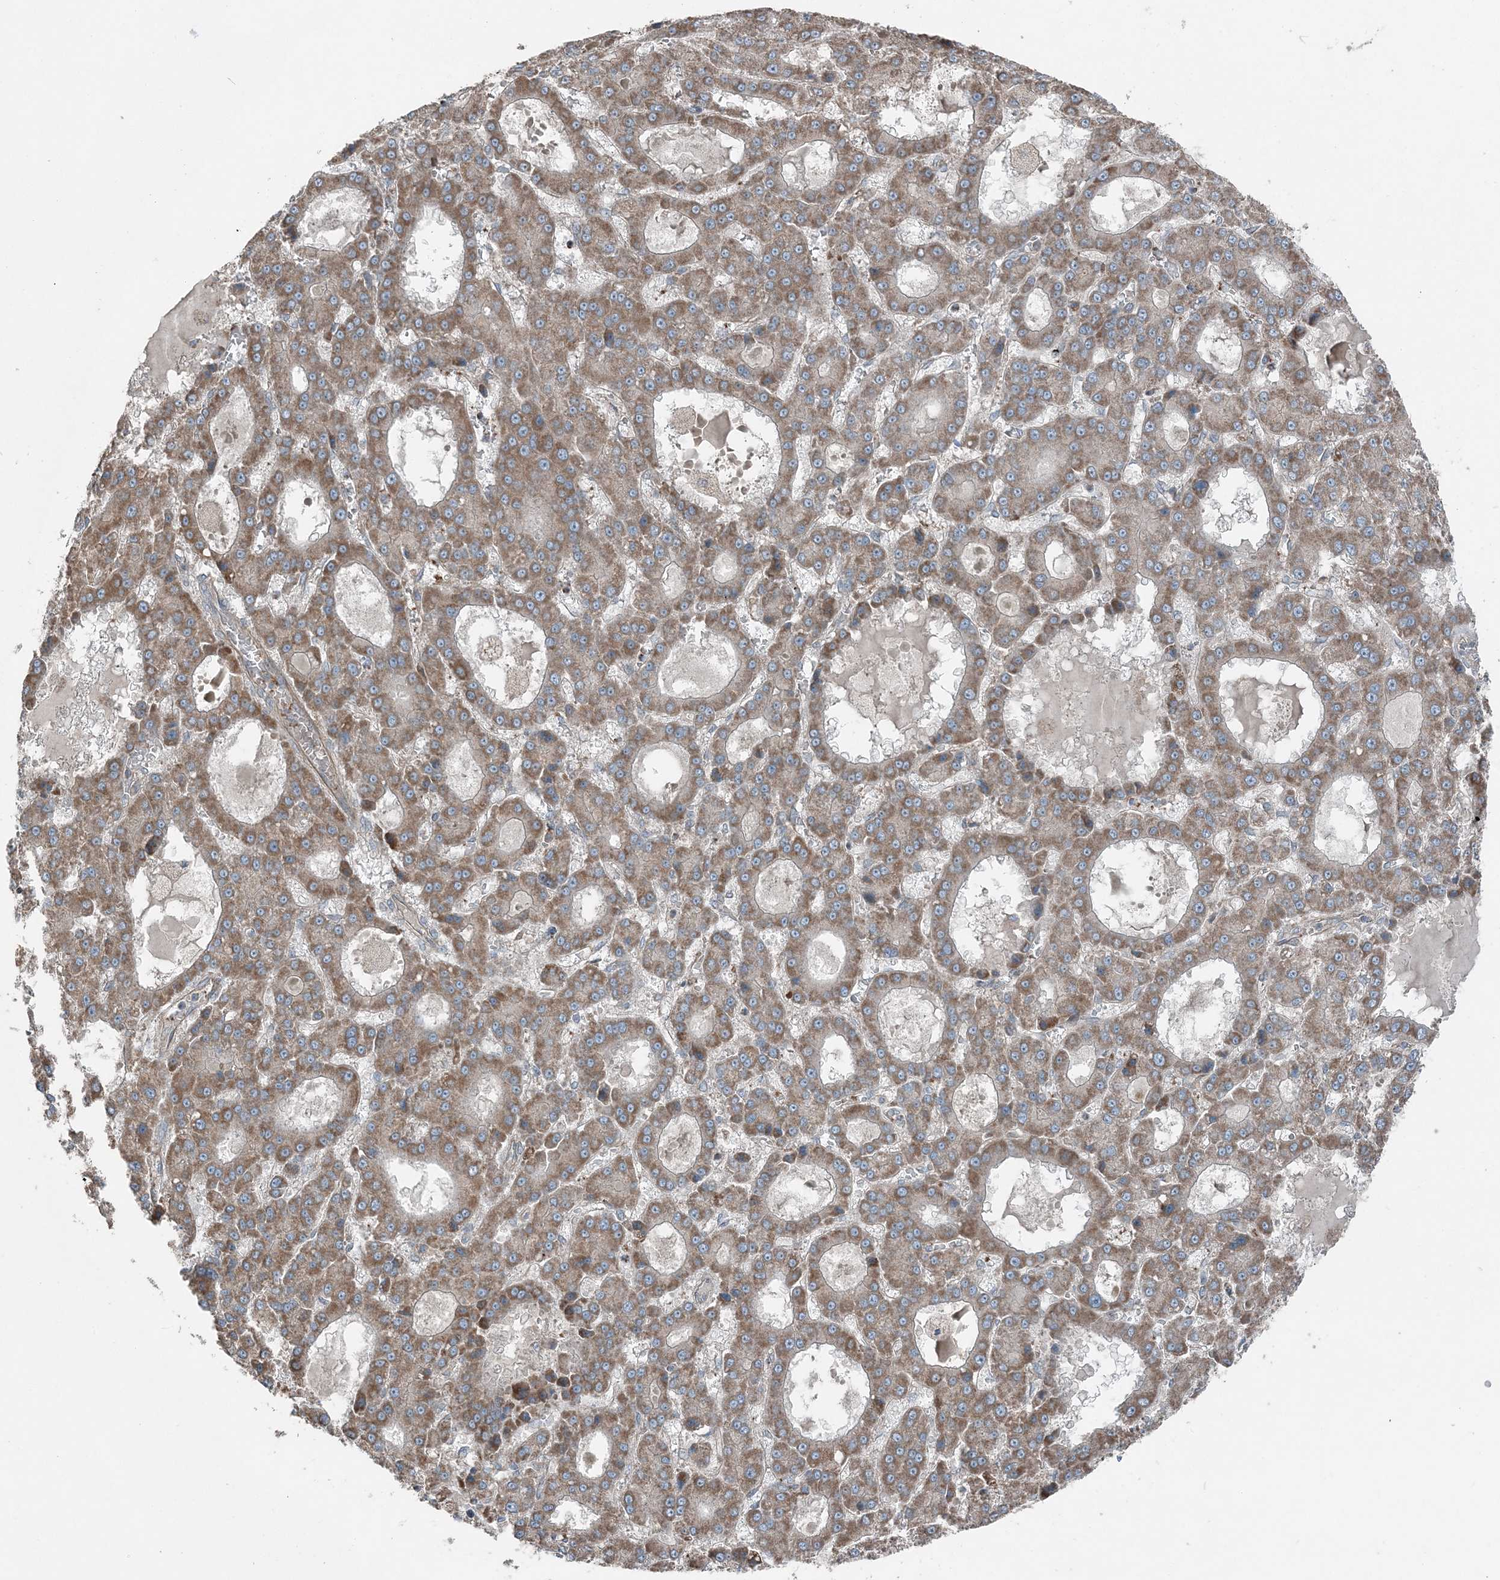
{"staining": {"intensity": "moderate", "quantity": ">75%", "location": "cytoplasmic/membranous"}, "tissue": "liver cancer", "cell_type": "Tumor cells", "image_type": "cancer", "snomed": [{"axis": "morphology", "description": "Carcinoma, Hepatocellular, NOS"}, {"axis": "topography", "description": "Liver"}], "caption": "Protein staining of liver cancer (hepatocellular carcinoma) tissue demonstrates moderate cytoplasmic/membranous expression in approximately >75% of tumor cells. (DAB IHC with brightfield microscopy, high magnification).", "gene": "KY", "patient": {"sex": "male", "age": 70}}